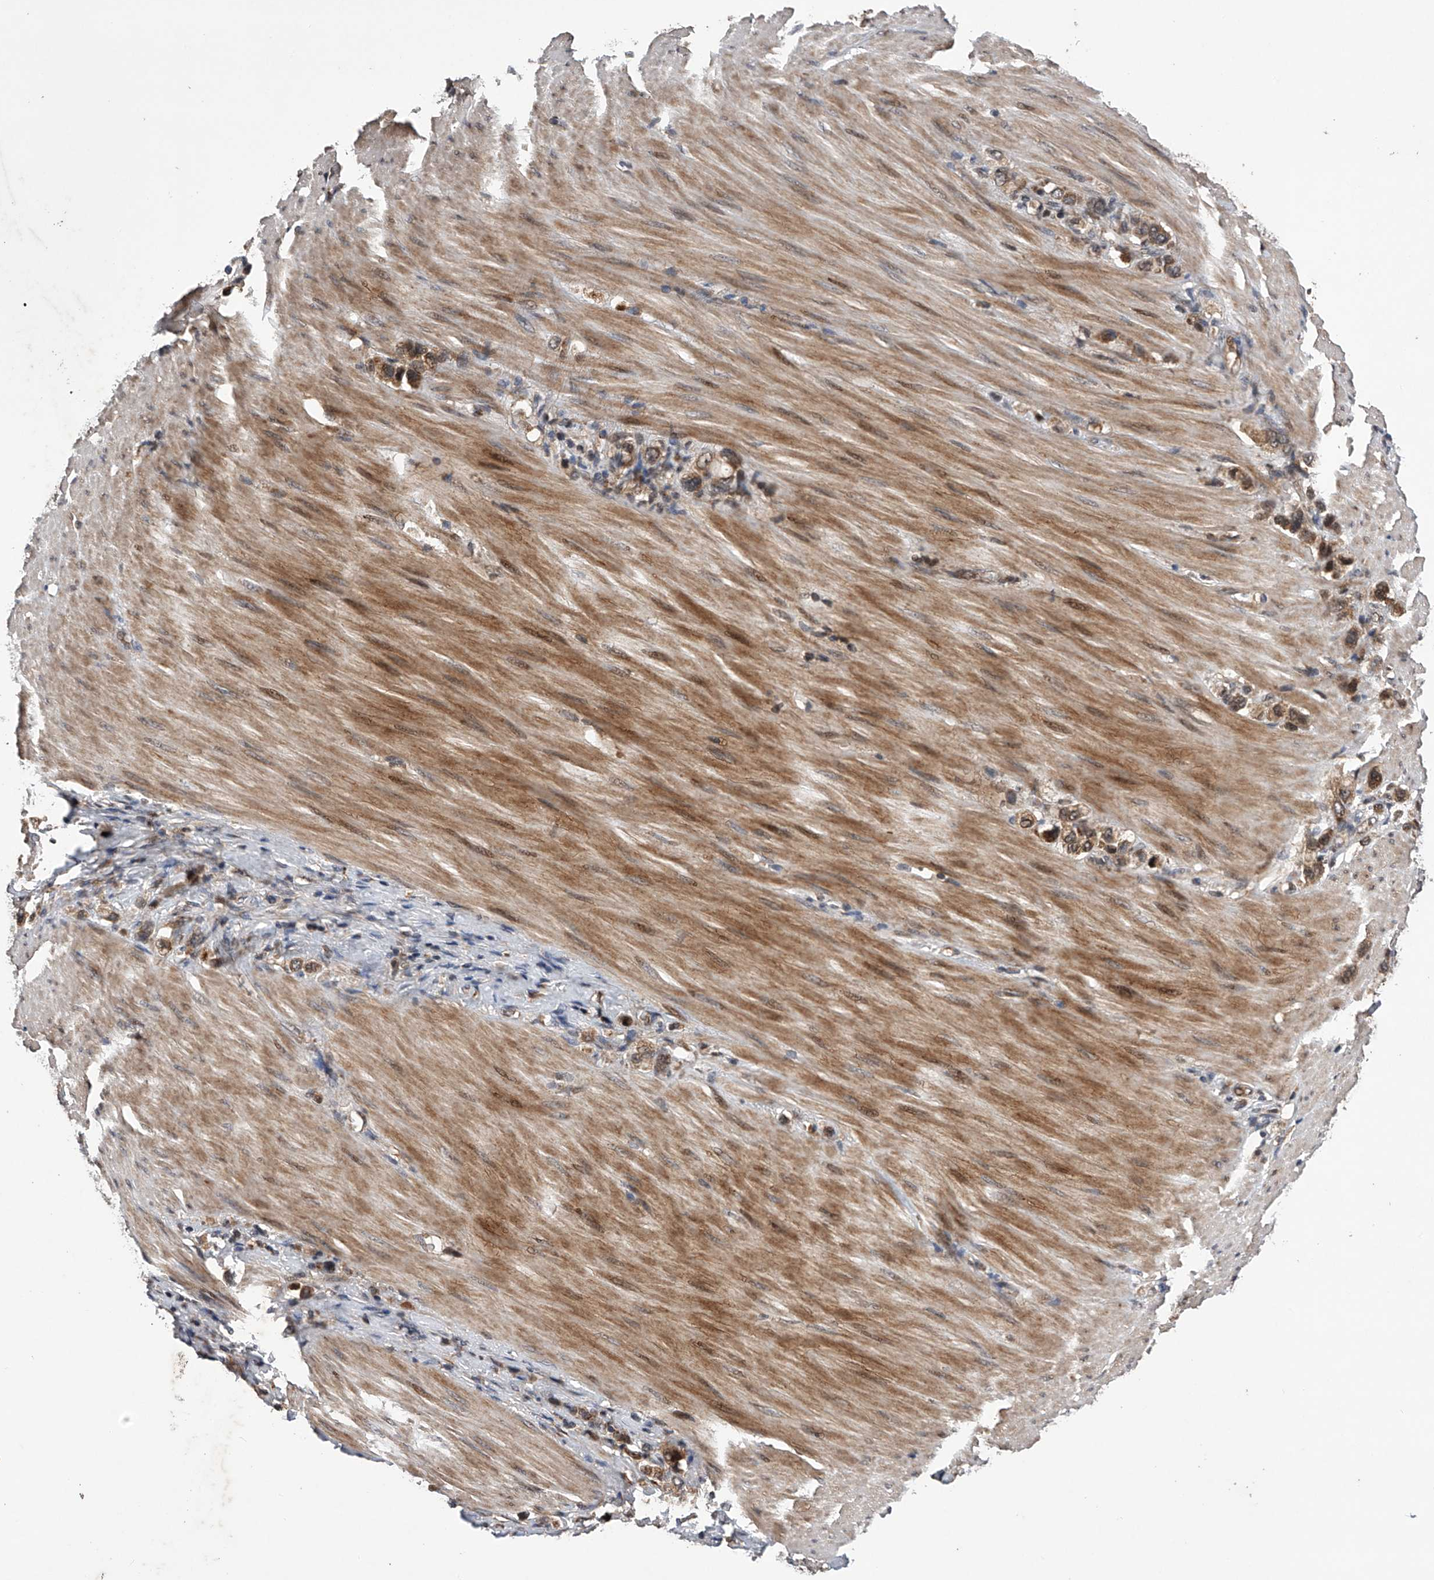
{"staining": {"intensity": "moderate", "quantity": ">75%", "location": "cytoplasmic/membranous,nuclear"}, "tissue": "stomach cancer", "cell_type": "Tumor cells", "image_type": "cancer", "snomed": [{"axis": "morphology", "description": "Adenocarcinoma, NOS"}, {"axis": "topography", "description": "Stomach"}], "caption": "Stomach cancer (adenocarcinoma) tissue exhibits moderate cytoplasmic/membranous and nuclear expression in about >75% of tumor cells, visualized by immunohistochemistry. Nuclei are stained in blue.", "gene": "MAP3K11", "patient": {"sex": "female", "age": 65}}